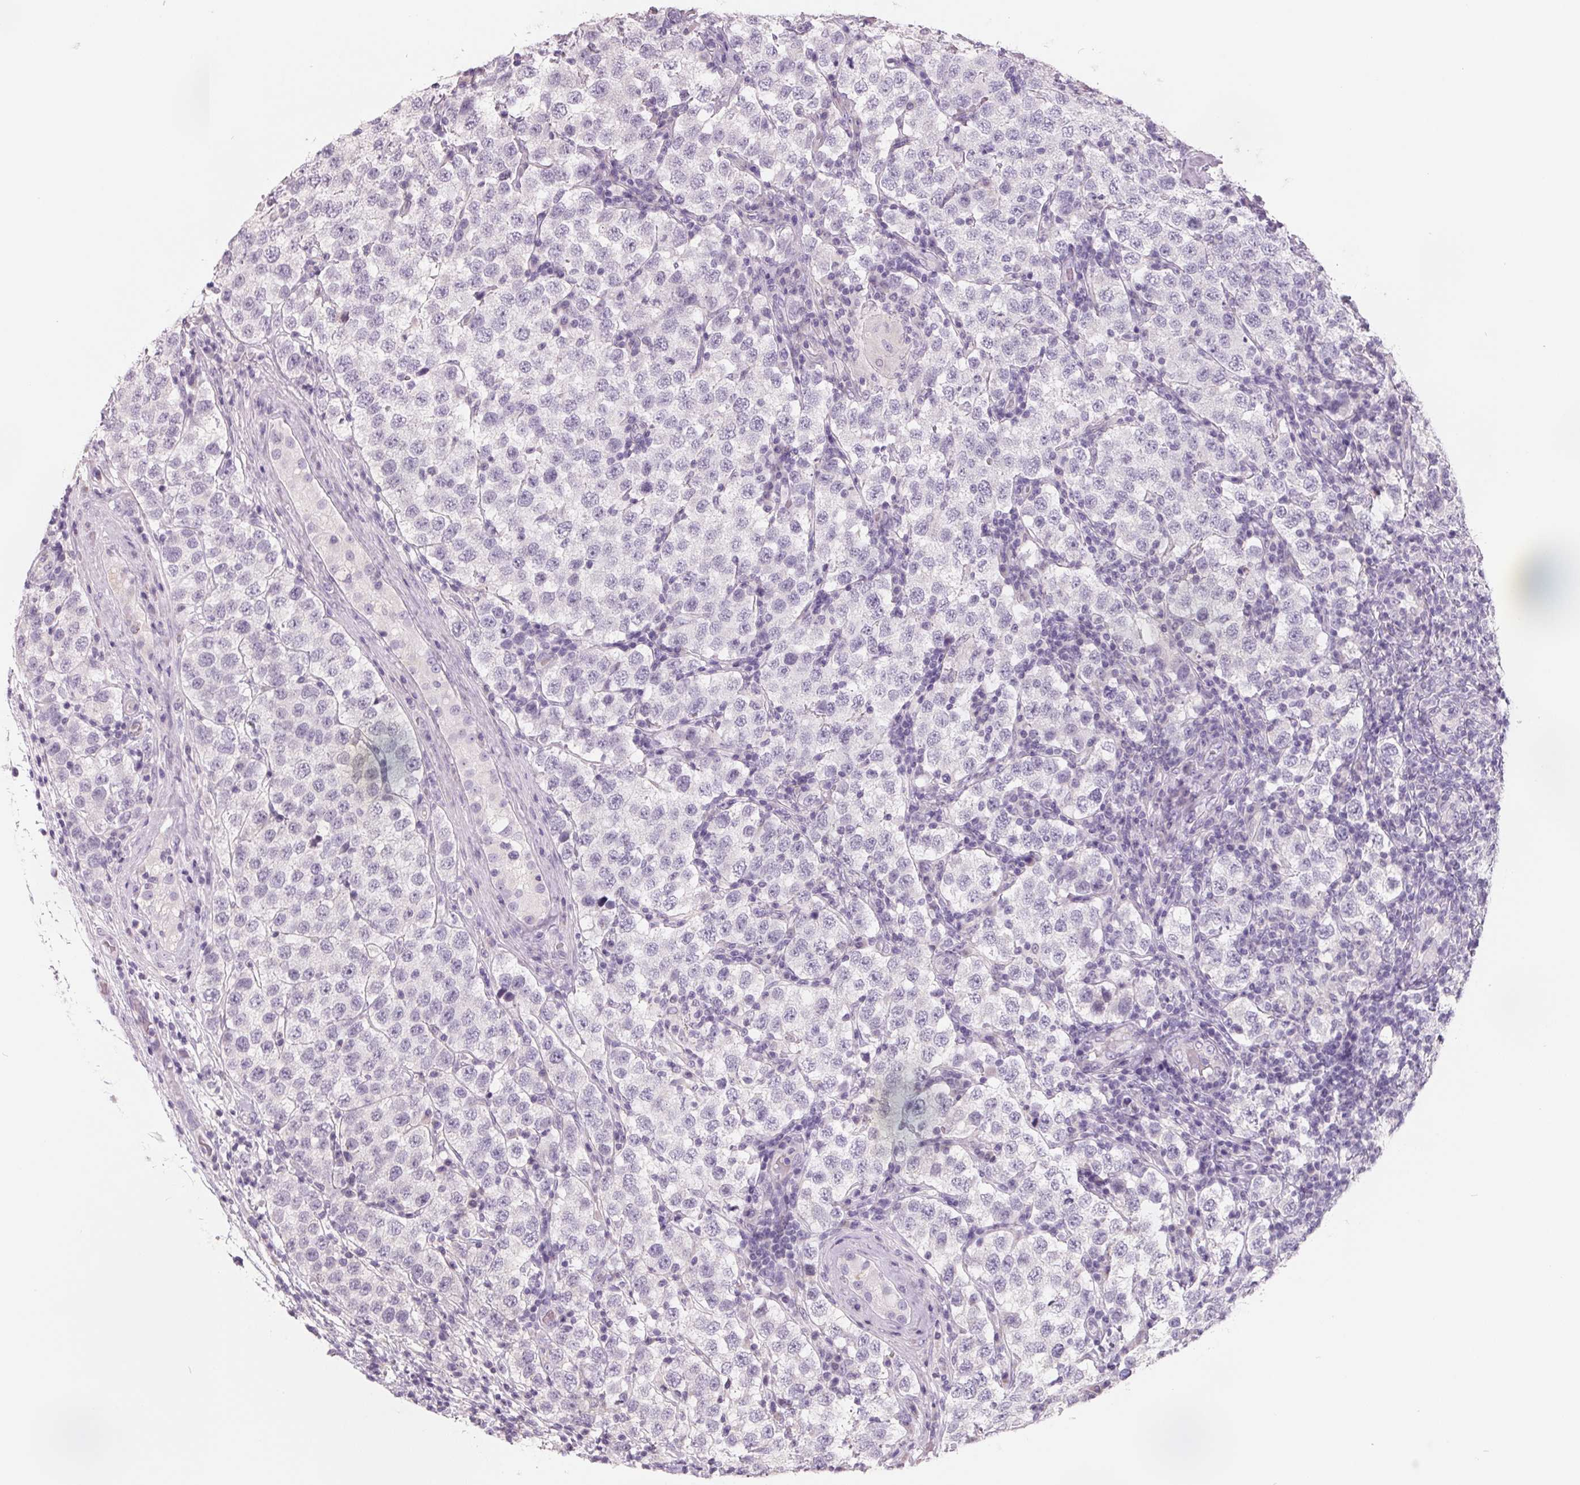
{"staining": {"intensity": "negative", "quantity": "none", "location": "none"}, "tissue": "testis cancer", "cell_type": "Tumor cells", "image_type": "cancer", "snomed": [{"axis": "morphology", "description": "Seminoma, NOS"}, {"axis": "topography", "description": "Testis"}], "caption": "Photomicrograph shows no significant protein expression in tumor cells of testis cancer (seminoma).", "gene": "FTCD", "patient": {"sex": "male", "age": 34}}